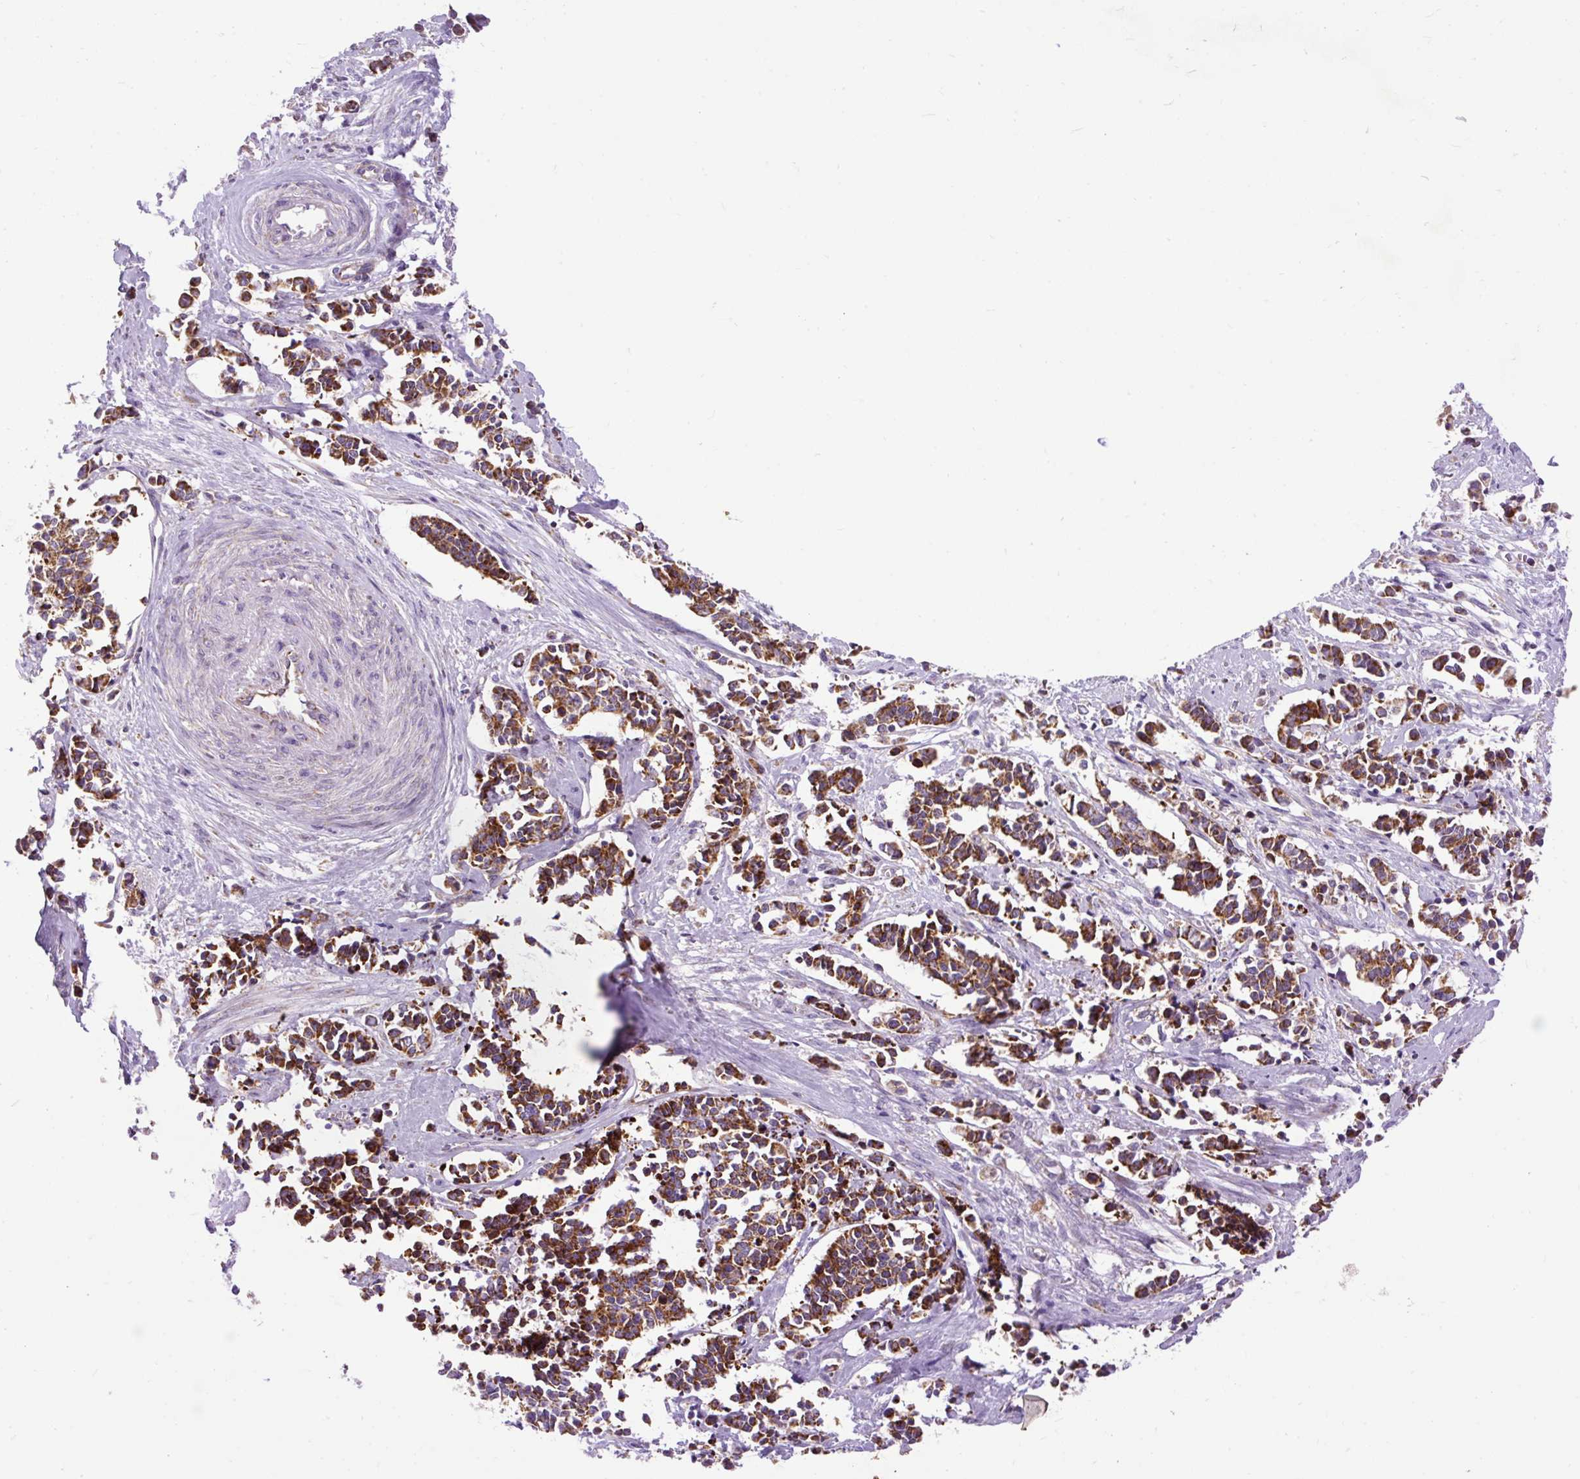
{"staining": {"intensity": "strong", "quantity": ">75%", "location": "cytoplasmic/membranous"}, "tissue": "cervical cancer", "cell_type": "Tumor cells", "image_type": "cancer", "snomed": [{"axis": "morphology", "description": "Normal tissue, NOS"}, {"axis": "morphology", "description": "Squamous cell carcinoma, NOS"}, {"axis": "topography", "description": "Cervix"}], "caption": "Tumor cells demonstrate high levels of strong cytoplasmic/membranous positivity in about >75% of cells in human cervical cancer. (DAB IHC with brightfield microscopy, high magnification).", "gene": "TOMM40", "patient": {"sex": "female", "age": 35}}